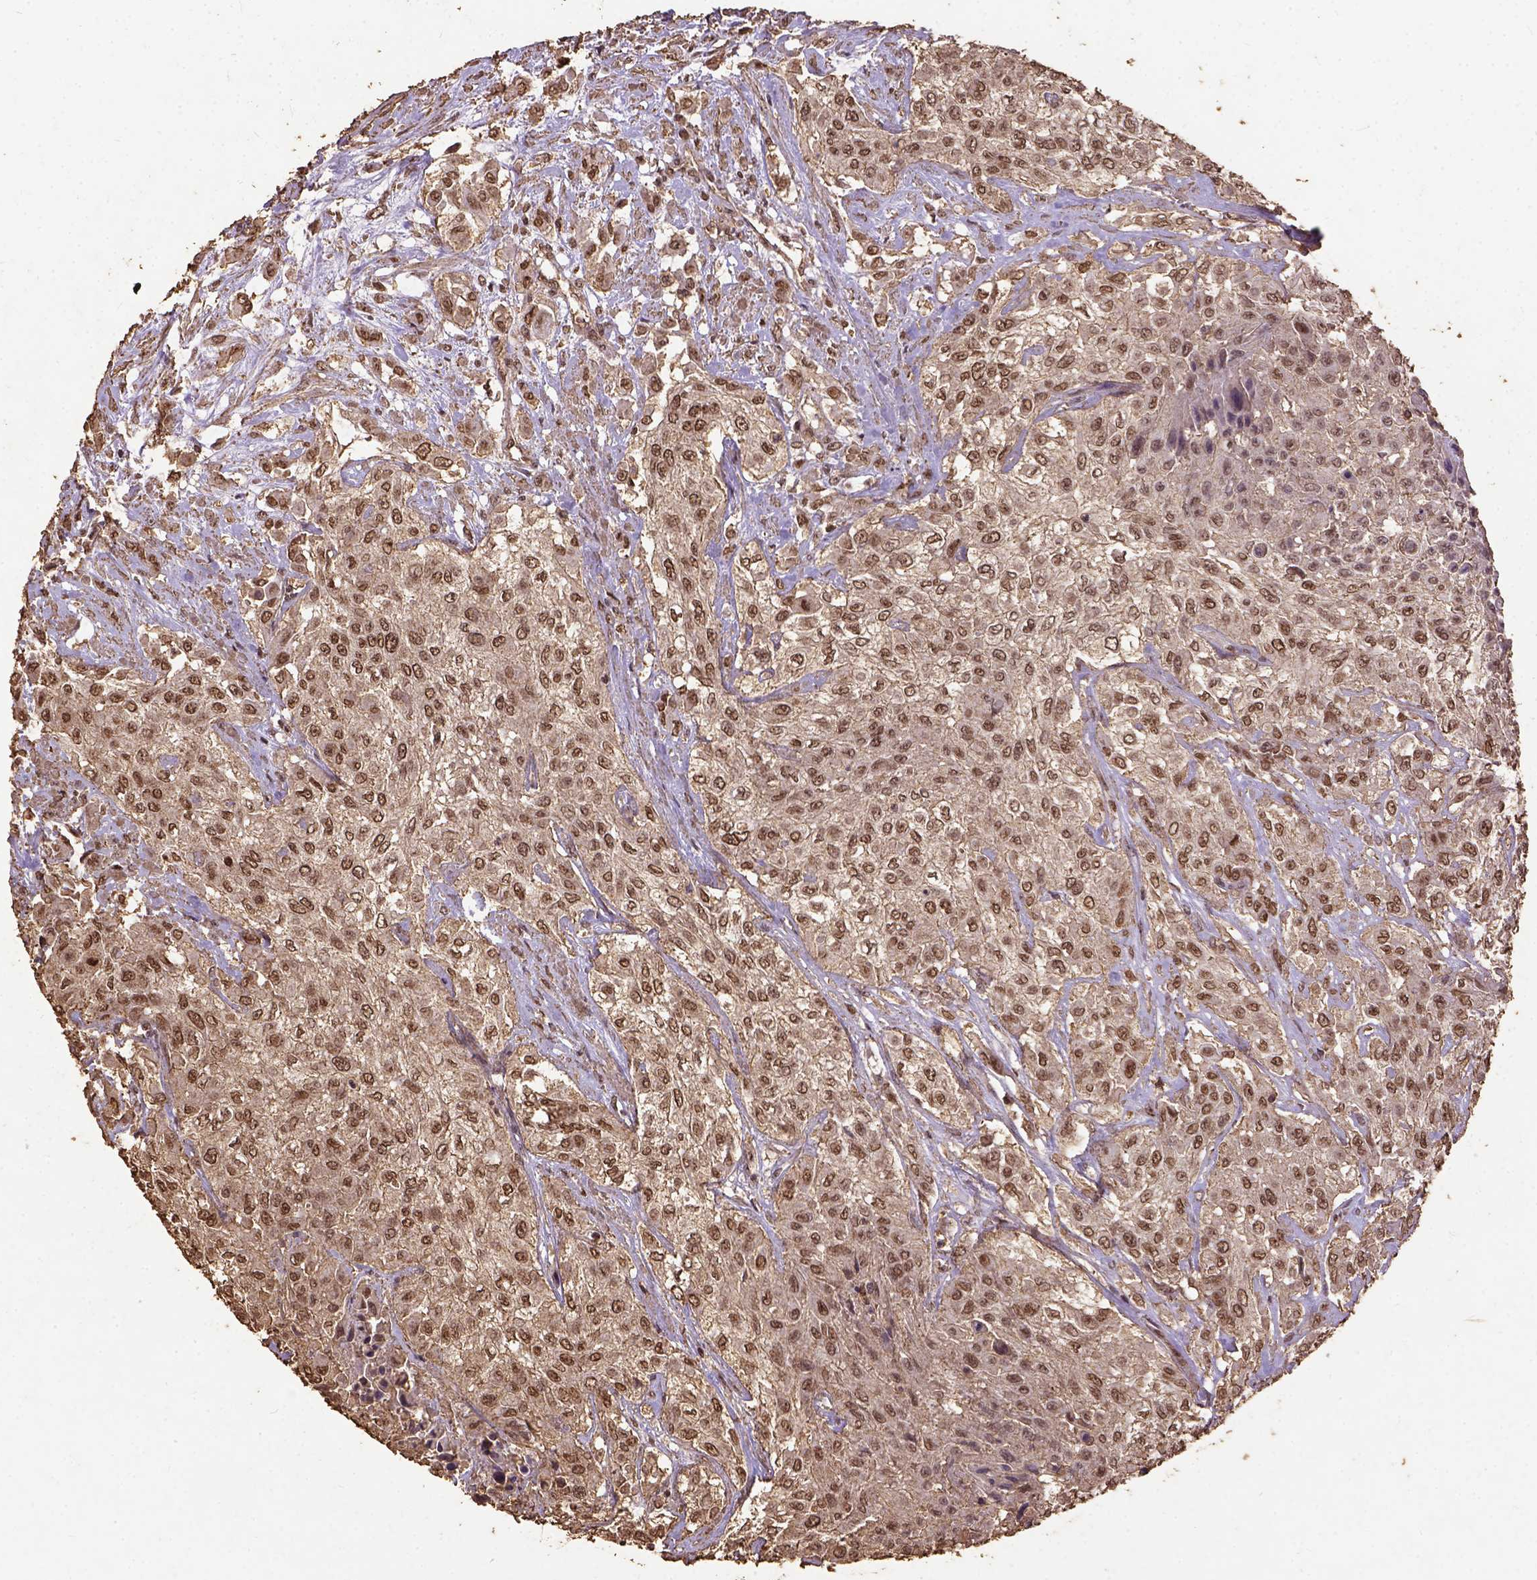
{"staining": {"intensity": "moderate", "quantity": ">75%", "location": "nuclear"}, "tissue": "urothelial cancer", "cell_type": "Tumor cells", "image_type": "cancer", "snomed": [{"axis": "morphology", "description": "Urothelial carcinoma, High grade"}, {"axis": "topography", "description": "Urinary bladder"}], "caption": "Human urothelial cancer stained with a protein marker reveals moderate staining in tumor cells.", "gene": "NACC1", "patient": {"sex": "male", "age": 57}}